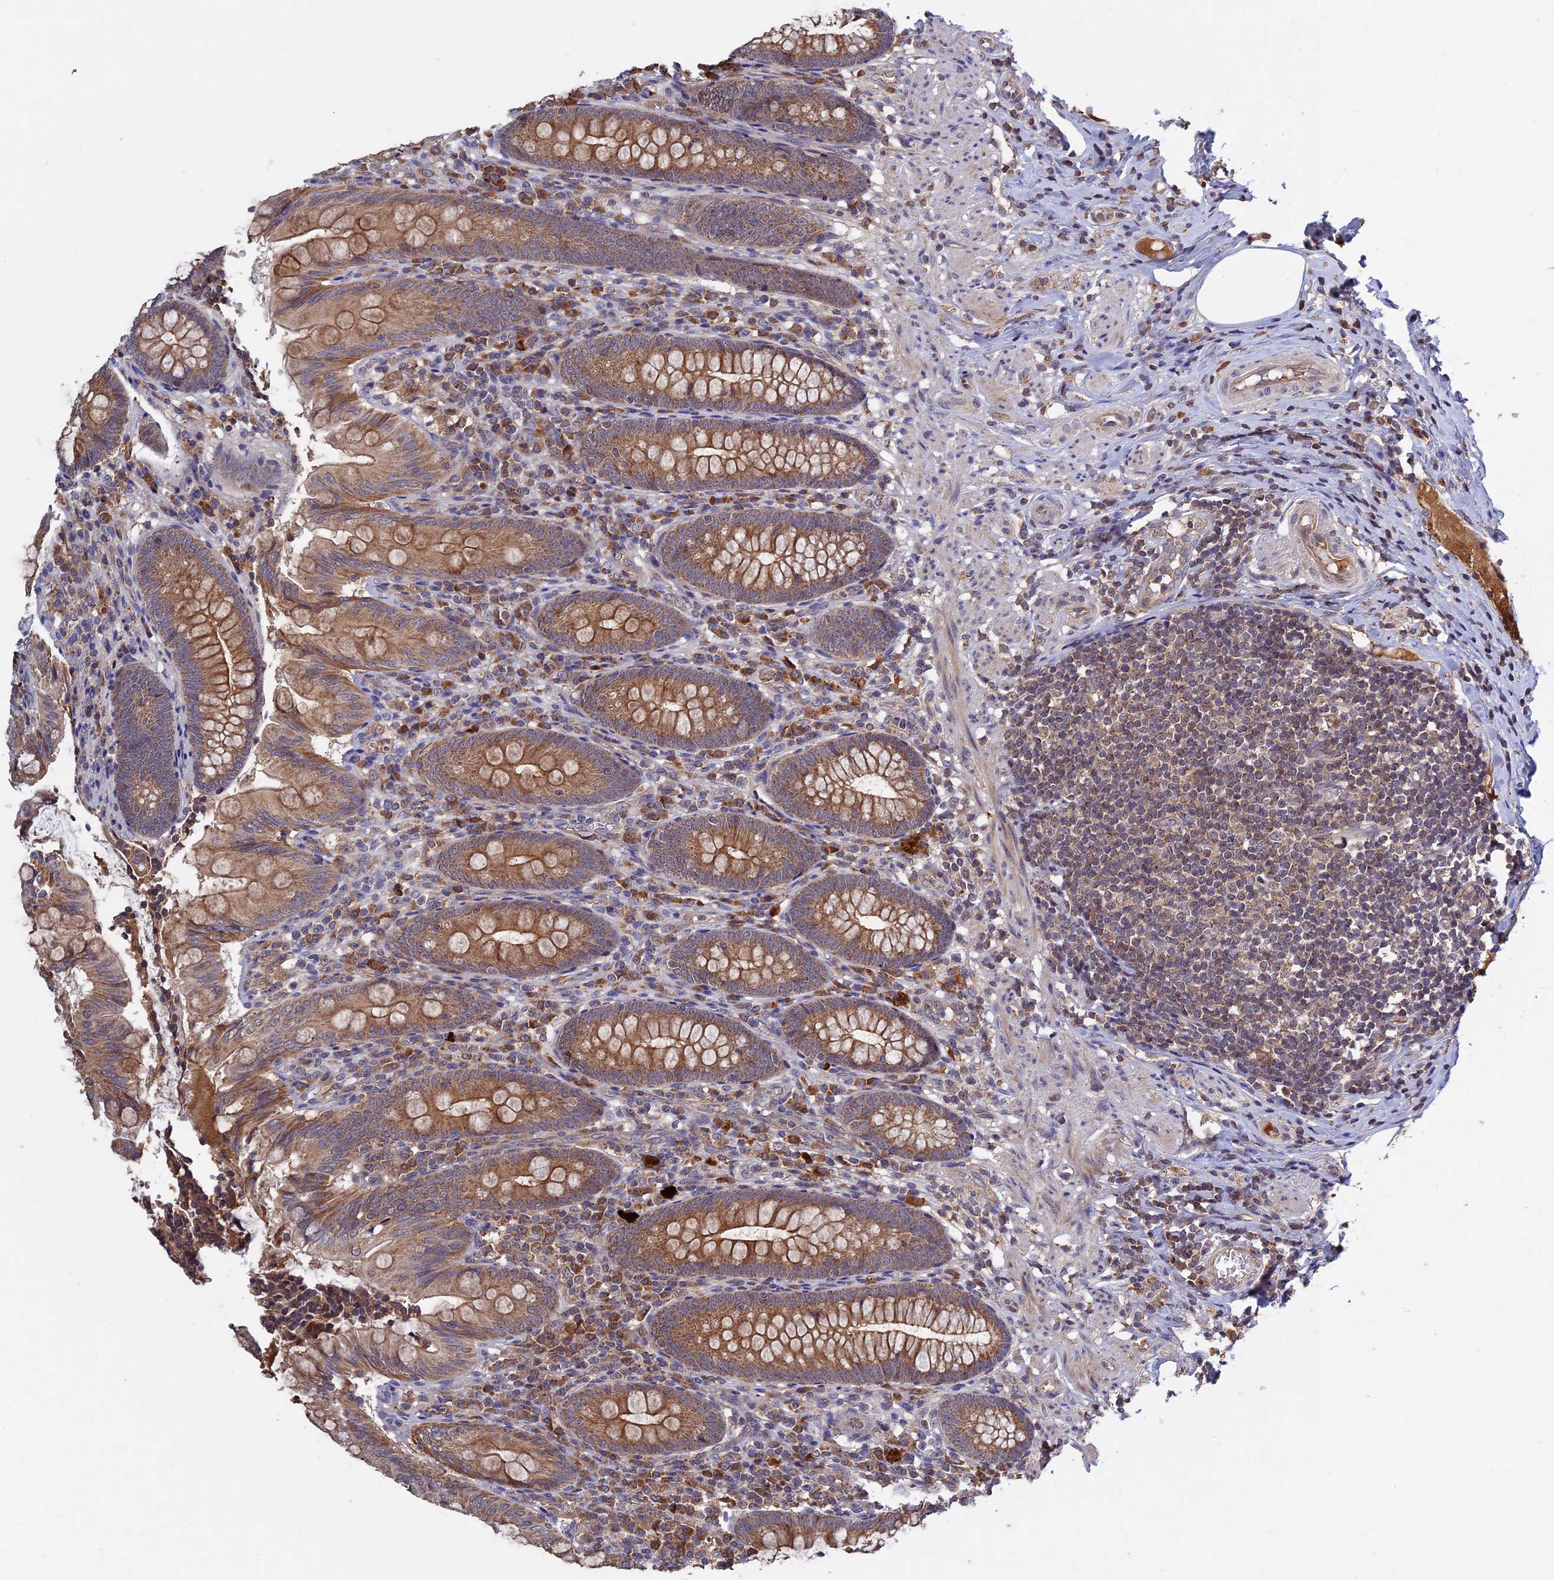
{"staining": {"intensity": "moderate", "quantity": ">75%", "location": "cytoplasmic/membranous"}, "tissue": "appendix", "cell_type": "Glandular cells", "image_type": "normal", "snomed": [{"axis": "morphology", "description": "Normal tissue, NOS"}, {"axis": "topography", "description": "Appendix"}], "caption": "Protein staining displays moderate cytoplasmic/membranous expression in about >75% of glandular cells in normal appendix. Using DAB (brown) and hematoxylin (blue) stains, captured at high magnification using brightfield microscopy.", "gene": "RAB15", "patient": {"sex": "male", "age": 55}}